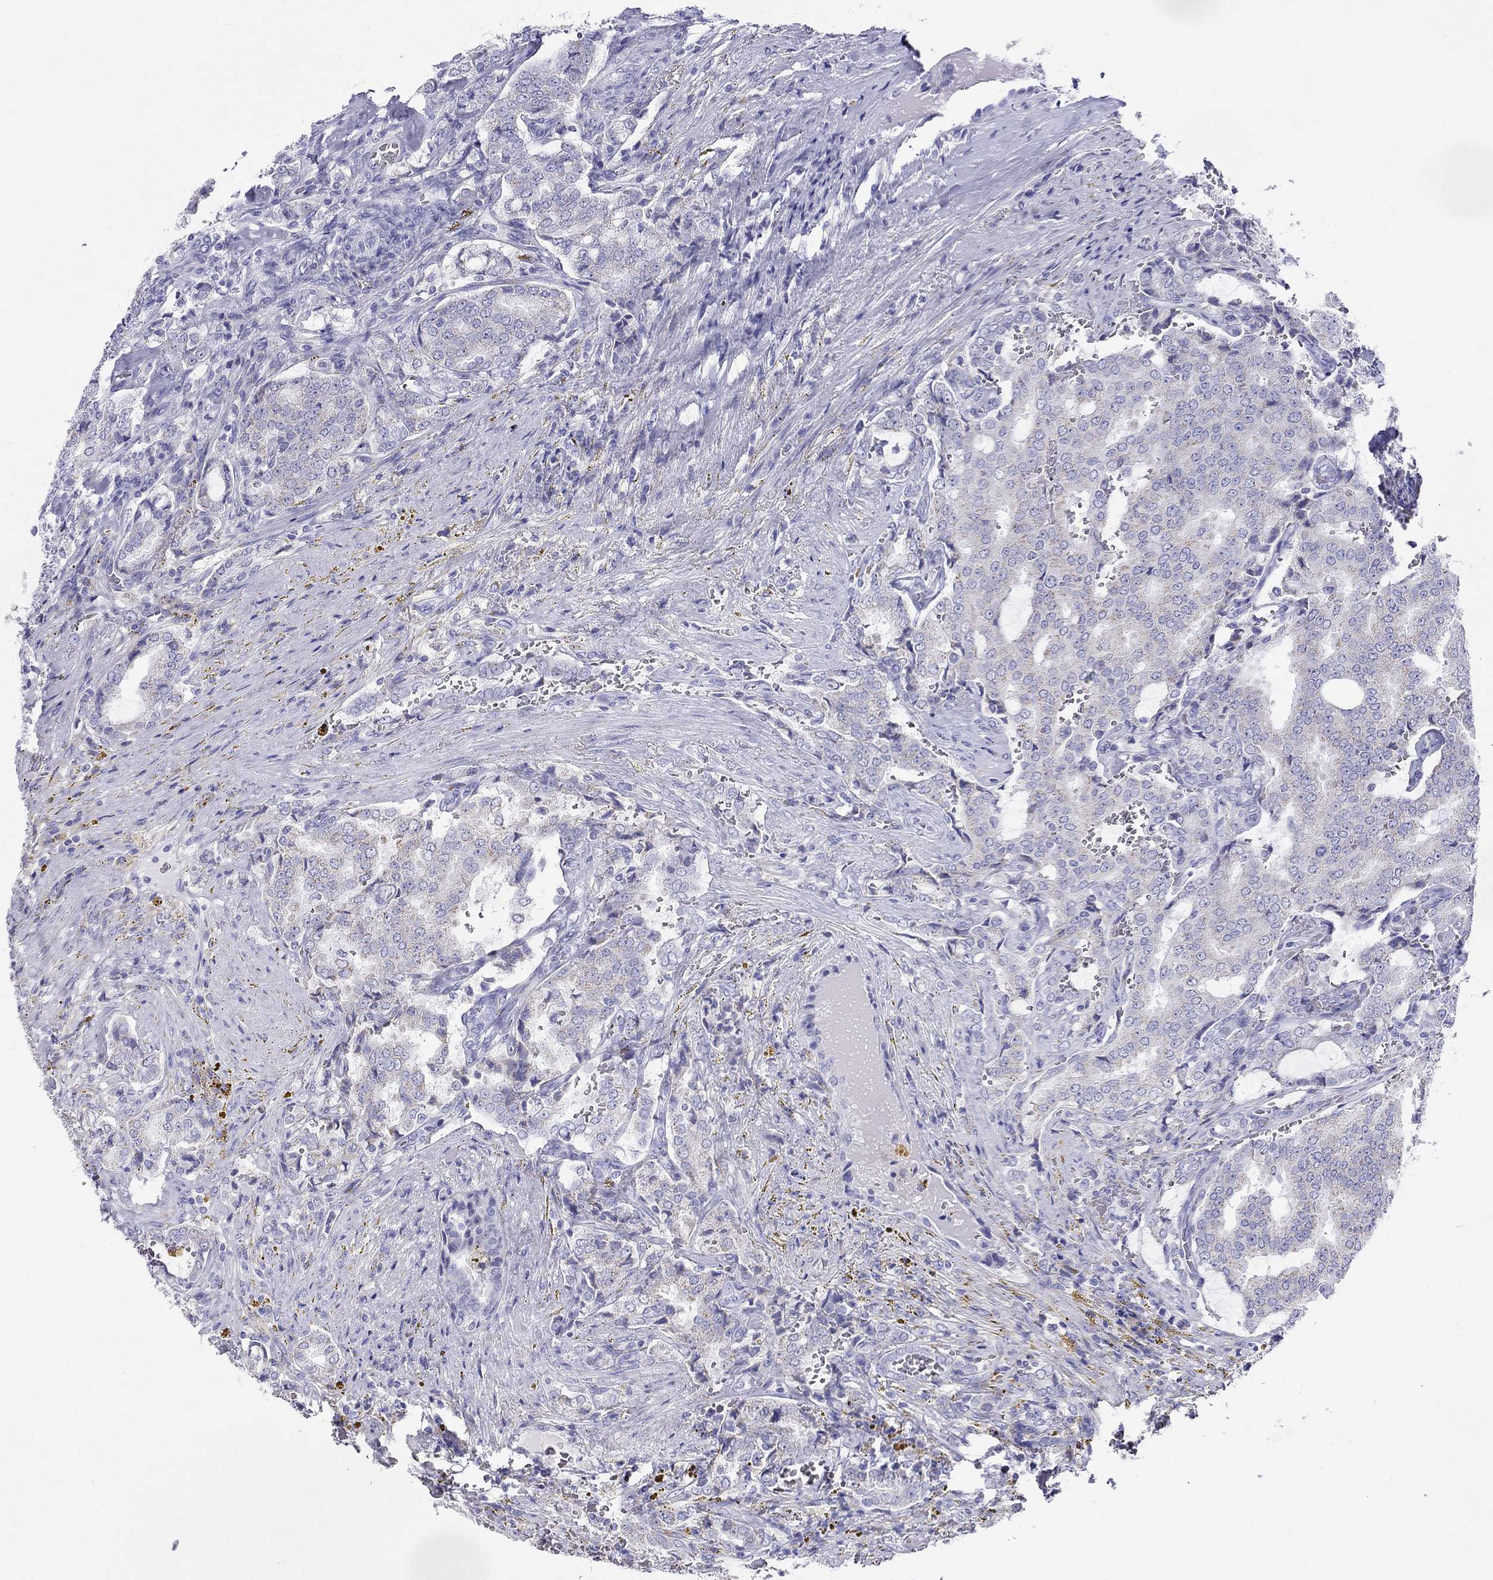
{"staining": {"intensity": "negative", "quantity": "none", "location": "none"}, "tissue": "prostate cancer", "cell_type": "Tumor cells", "image_type": "cancer", "snomed": [{"axis": "morphology", "description": "Adenocarcinoma, NOS"}, {"axis": "topography", "description": "Prostate"}], "caption": "High magnification brightfield microscopy of adenocarcinoma (prostate) stained with DAB (brown) and counterstained with hematoxylin (blue): tumor cells show no significant positivity. (Brightfield microscopy of DAB IHC at high magnification).", "gene": "DPY19L2", "patient": {"sex": "male", "age": 65}}